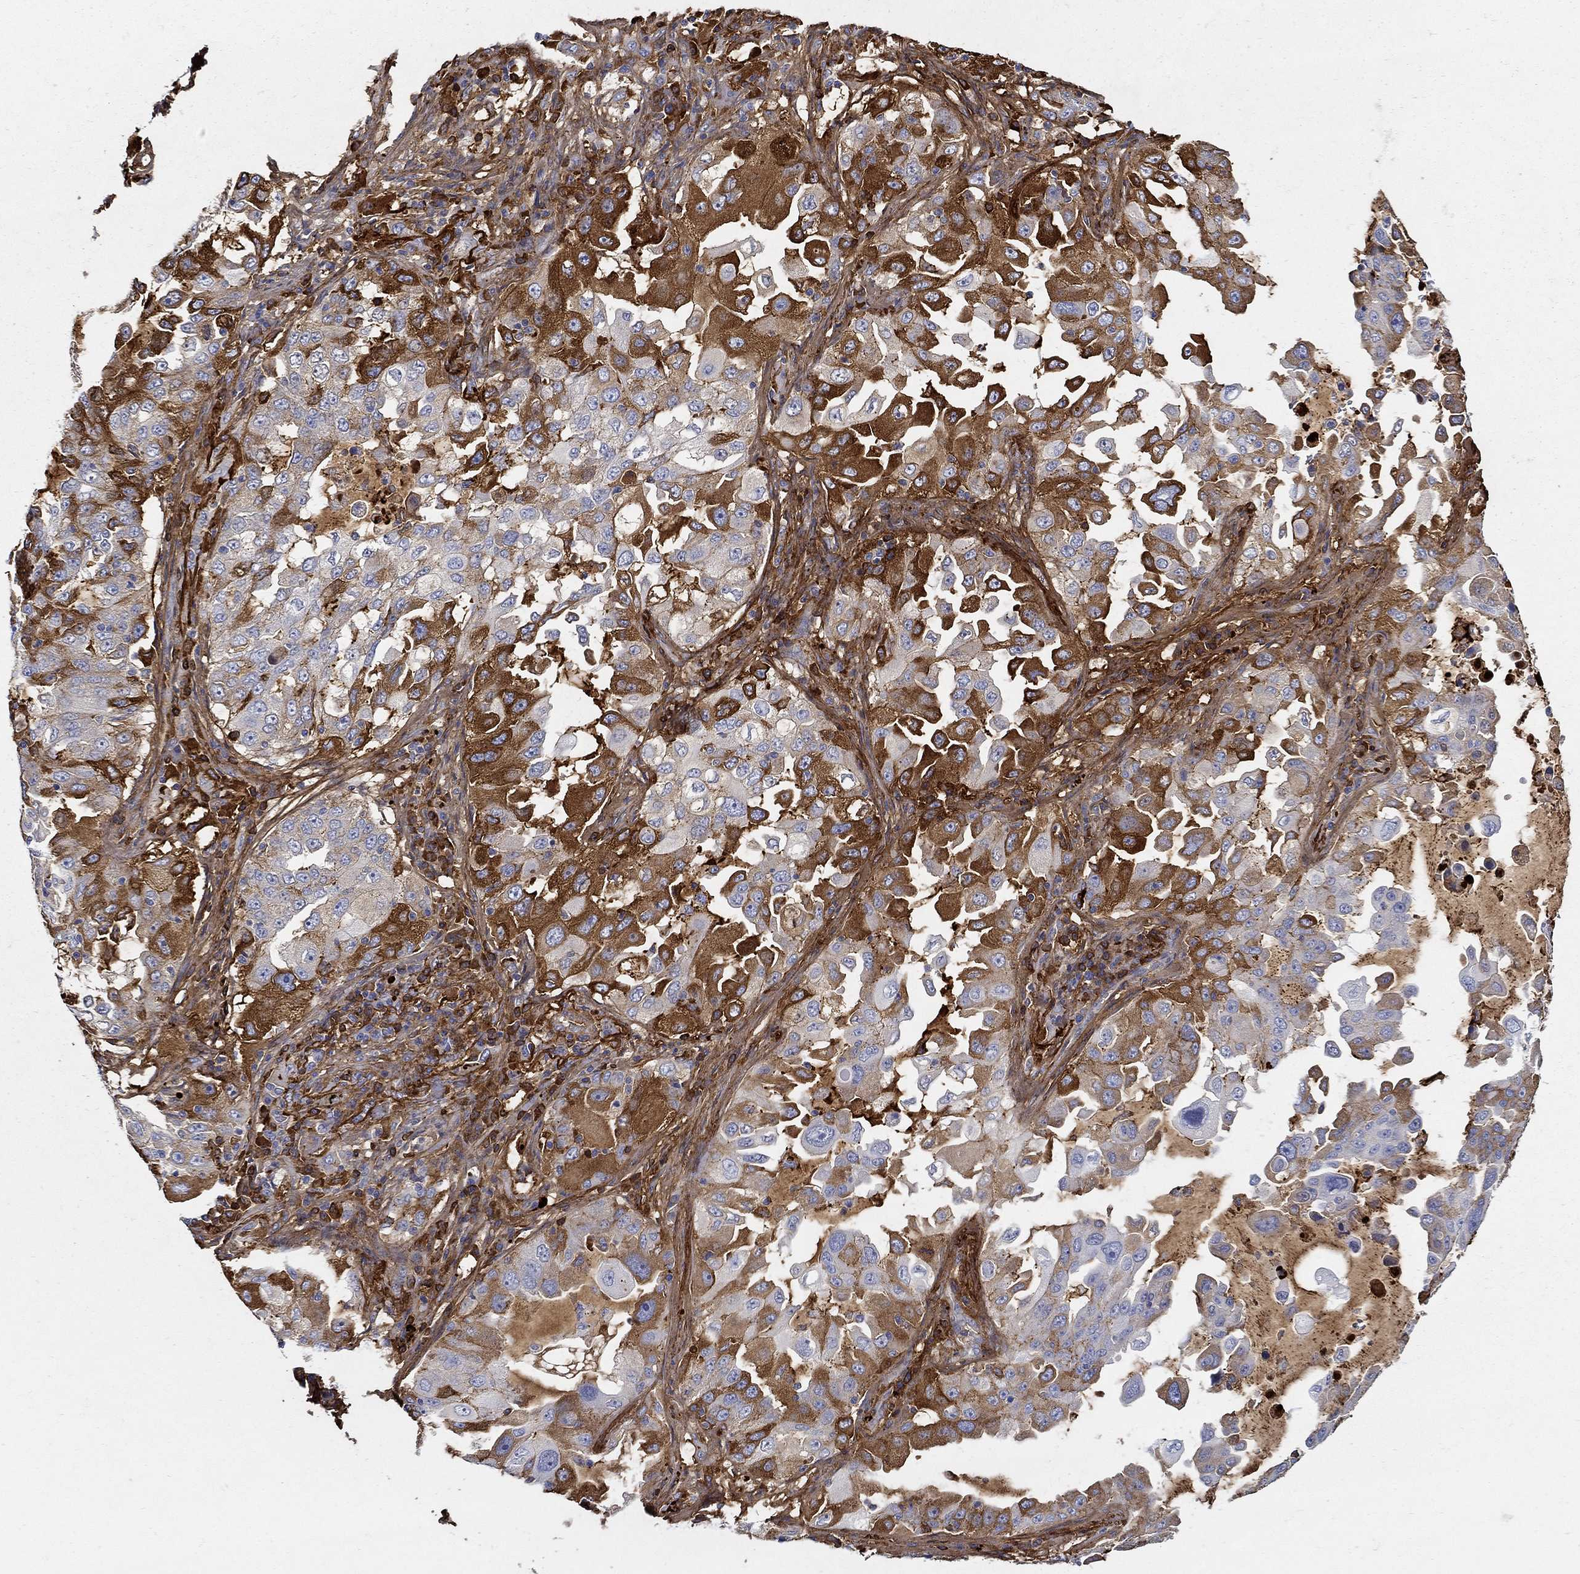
{"staining": {"intensity": "strong", "quantity": "25%-75%", "location": "cytoplasmic/membranous"}, "tissue": "lung cancer", "cell_type": "Tumor cells", "image_type": "cancer", "snomed": [{"axis": "morphology", "description": "Adenocarcinoma, NOS"}, {"axis": "topography", "description": "Lung"}], "caption": "A brown stain highlights strong cytoplasmic/membranous expression of a protein in human lung cancer tumor cells.", "gene": "TGFBI", "patient": {"sex": "female", "age": 61}}